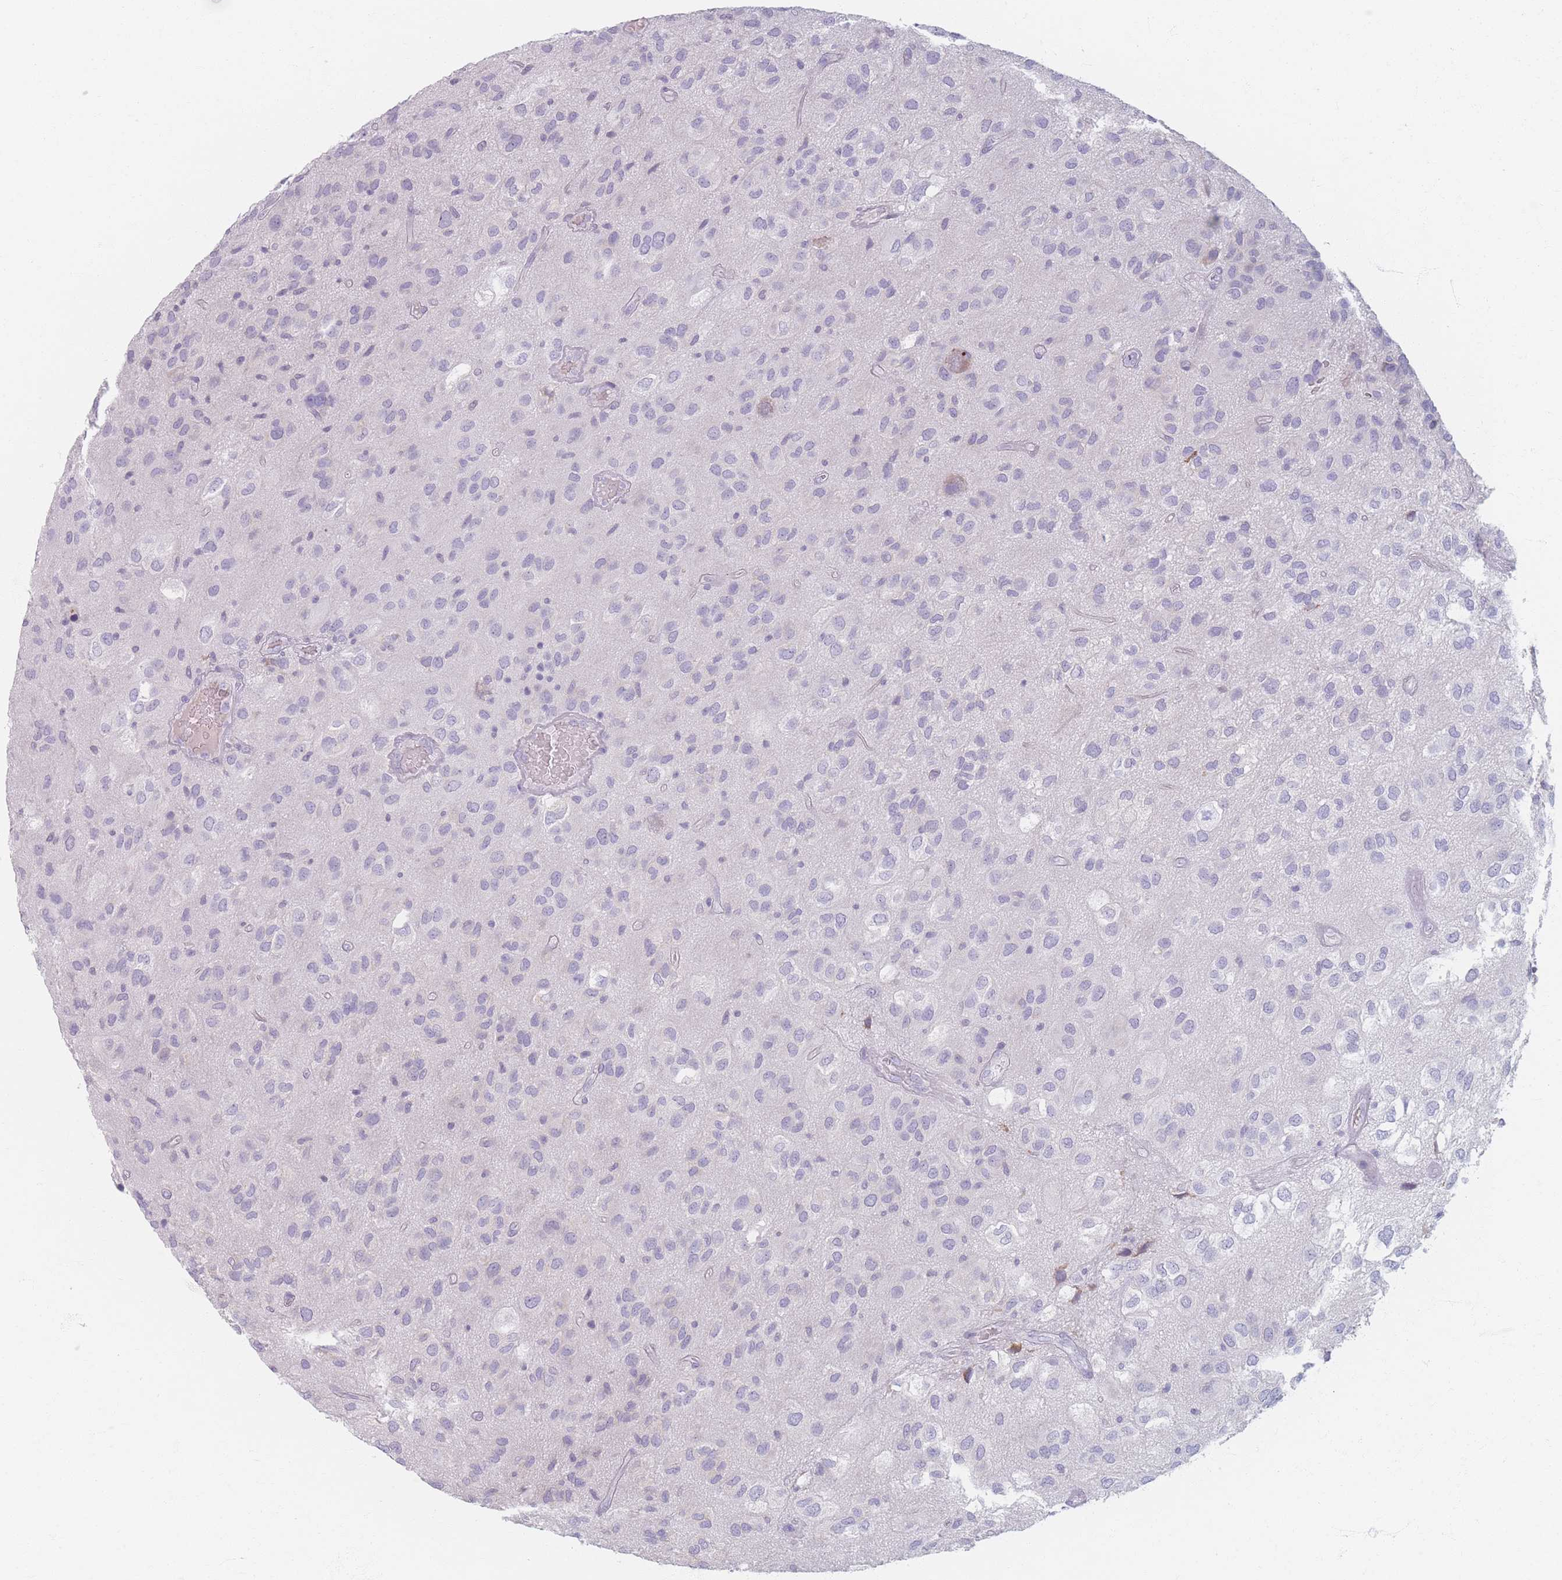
{"staining": {"intensity": "negative", "quantity": "none", "location": "none"}, "tissue": "glioma", "cell_type": "Tumor cells", "image_type": "cancer", "snomed": [{"axis": "morphology", "description": "Glioma, malignant, Low grade"}, {"axis": "topography", "description": "Brain"}], "caption": "The micrograph exhibits no staining of tumor cells in malignant glioma (low-grade). (Brightfield microscopy of DAB immunohistochemistry at high magnification).", "gene": "PIGM", "patient": {"sex": "male", "age": 66}}